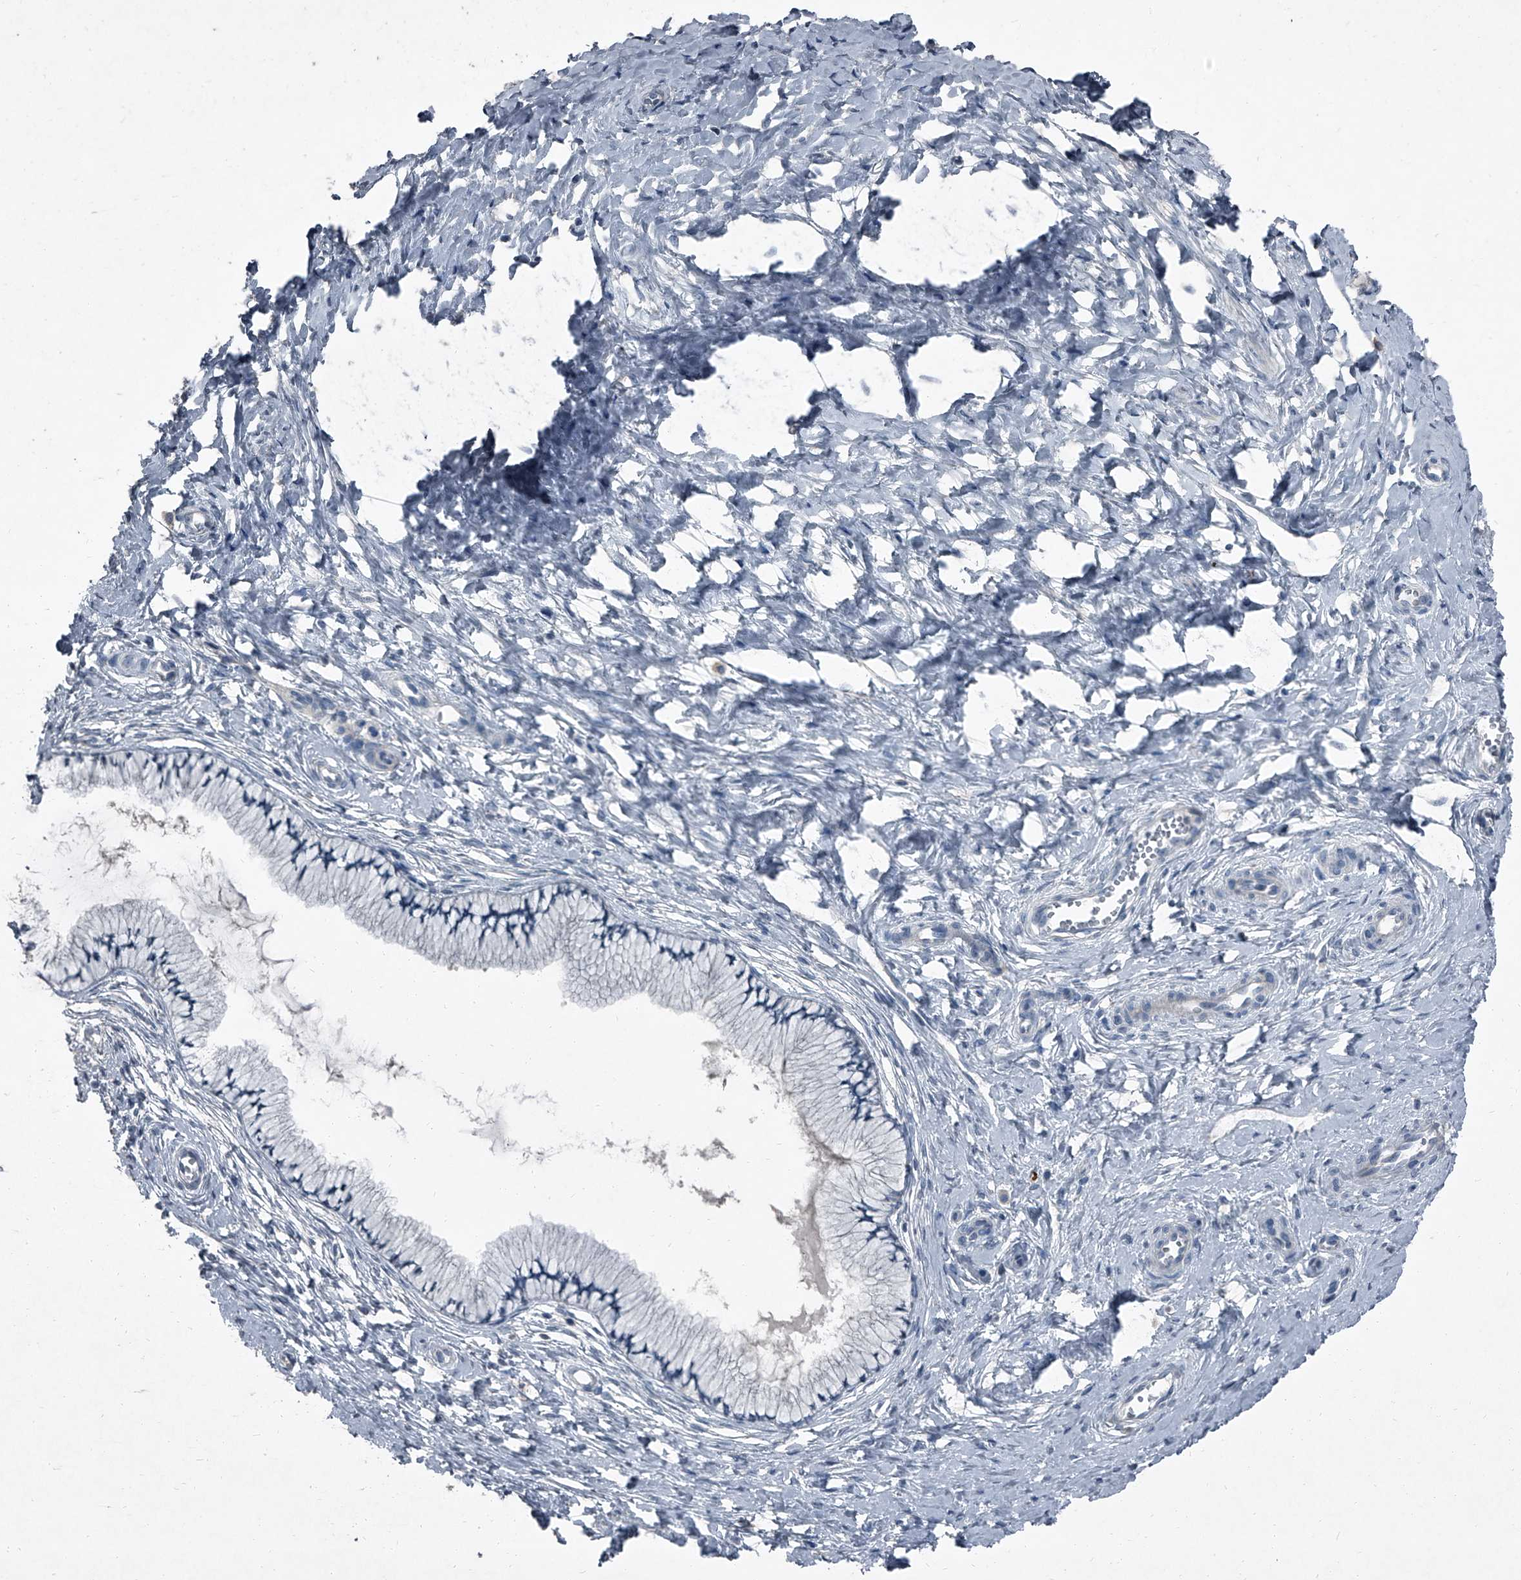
{"staining": {"intensity": "negative", "quantity": "none", "location": "none"}, "tissue": "cervix", "cell_type": "Glandular cells", "image_type": "normal", "snomed": [{"axis": "morphology", "description": "Normal tissue, NOS"}, {"axis": "topography", "description": "Cervix"}], "caption": "A micrograph of cervix stained for a protein demonstrates no brown staining in glandular cells.", "gene": "HEPHL1", "patient": {"sex": "female", "age": 36}}